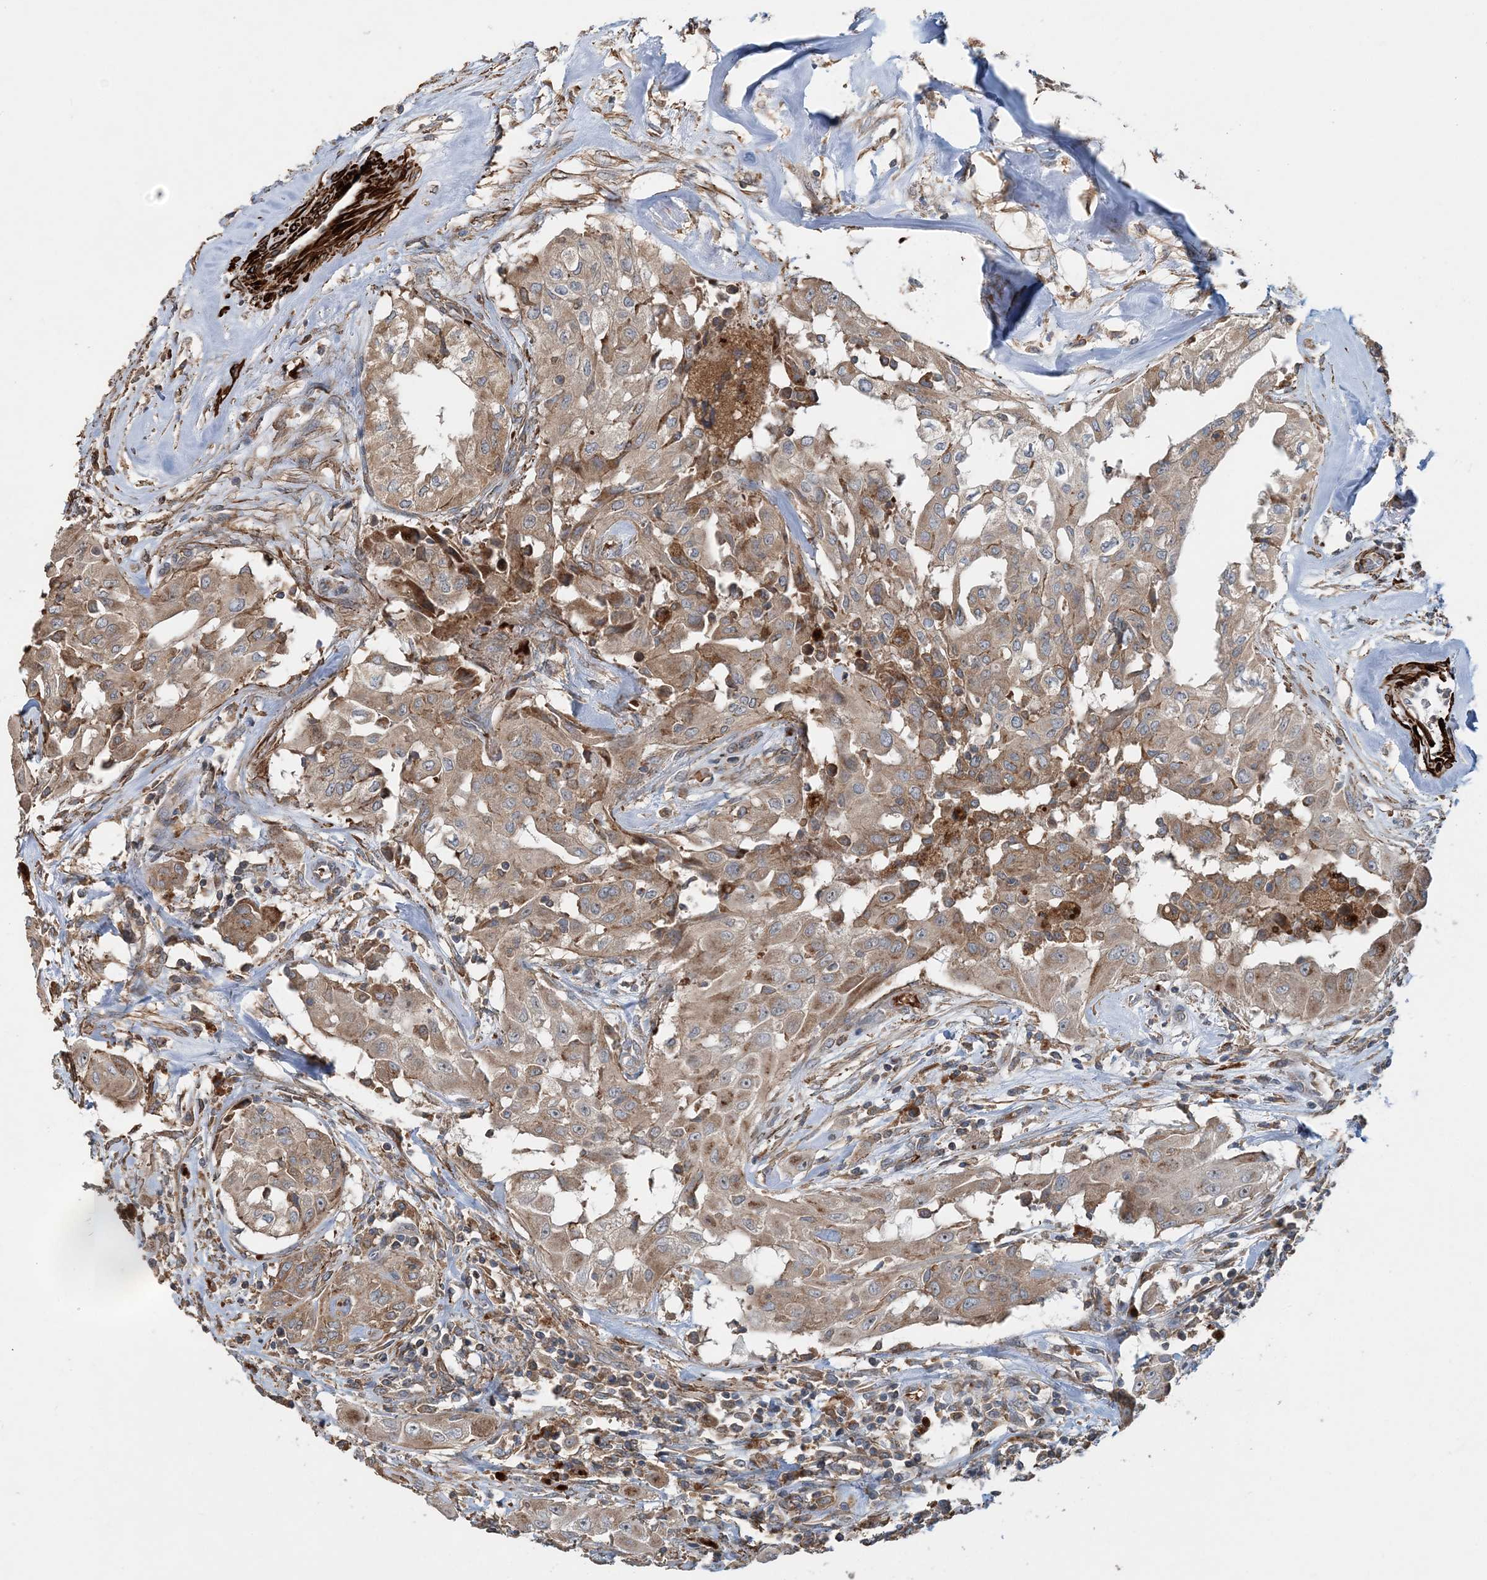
{"staining": {"intensity": "weak", "quantity": ">75%", "location": "cytoplasmic/membranous"}, "tissue": "thyroid cancer", "cell_type": "Tumor cells", "image_type": "cancer", "snomed": [{"axis": "morphology", "description": "Papillary adenocarcinoma, NOS"}, {"axis": "topography", "description": "Thyroid gland"}], "caption": "This image demonstrates IHC staining of human thyroid papillary adenocarcinoma, with low weak cytoplasmic/membranous staining in approximately >75% of tumor cells.", "gene": "TTI1", "patient": {"sex": "female", "age": 59}}